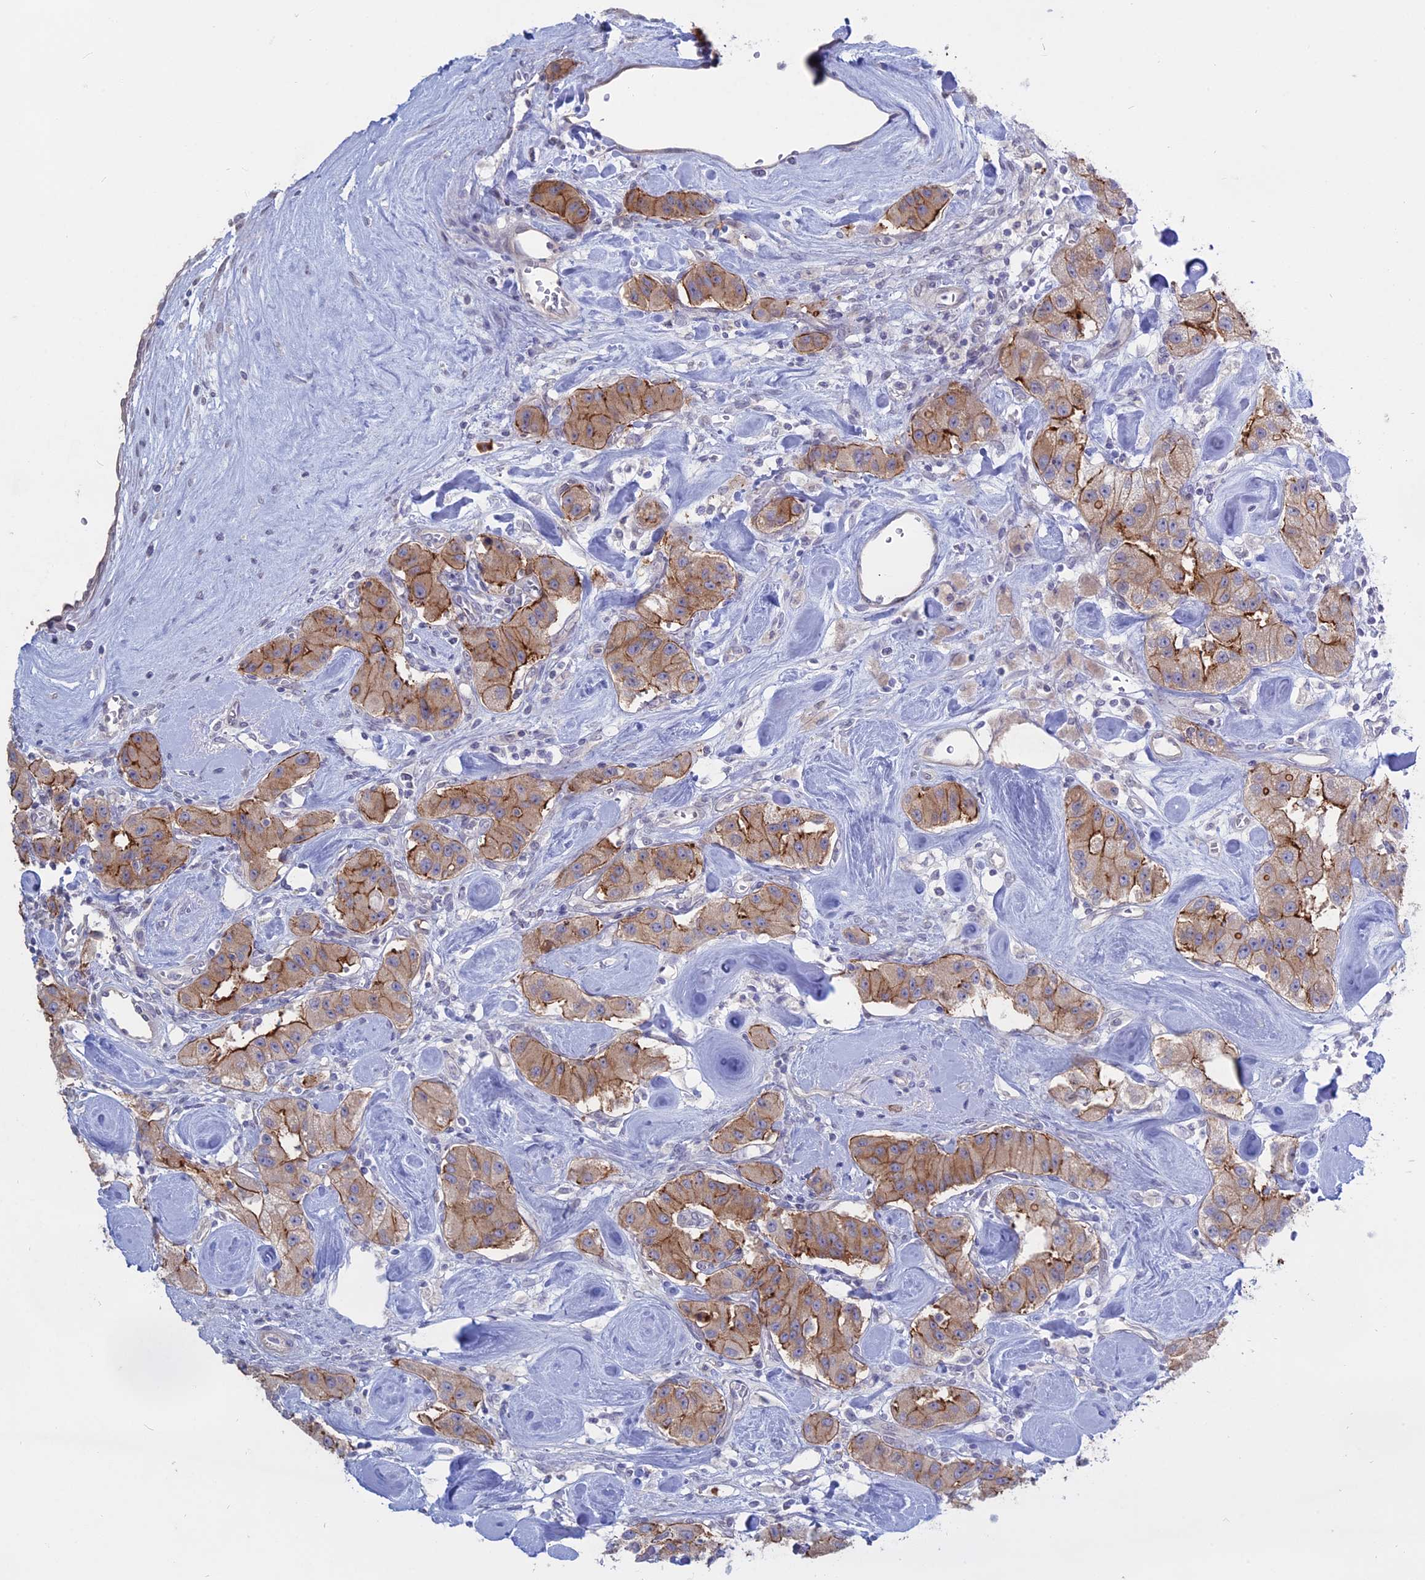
{"staining": {"intensity": "moderate", "quantity": ">75%", "location": "cytoplasmic/membranous"}, "tissue": "carcinoid", "cell_type": "Tumor cells", "image_type": "cancer", "snomed": [{"axis": "morphology", "description": "Carcinoid, malignant, NOS"}, {"axis": "topography", "description": "Pancreas"}], "caption": "High-power microscopy captured an immunohistochemistry (IHC) image of malignant carcinoid, revealing moderate cytoplasmic/membranous positivity in about >75% of tumor cells.", "gene": "MYO5B", "patient": {"sex": "male", "age": 41}}